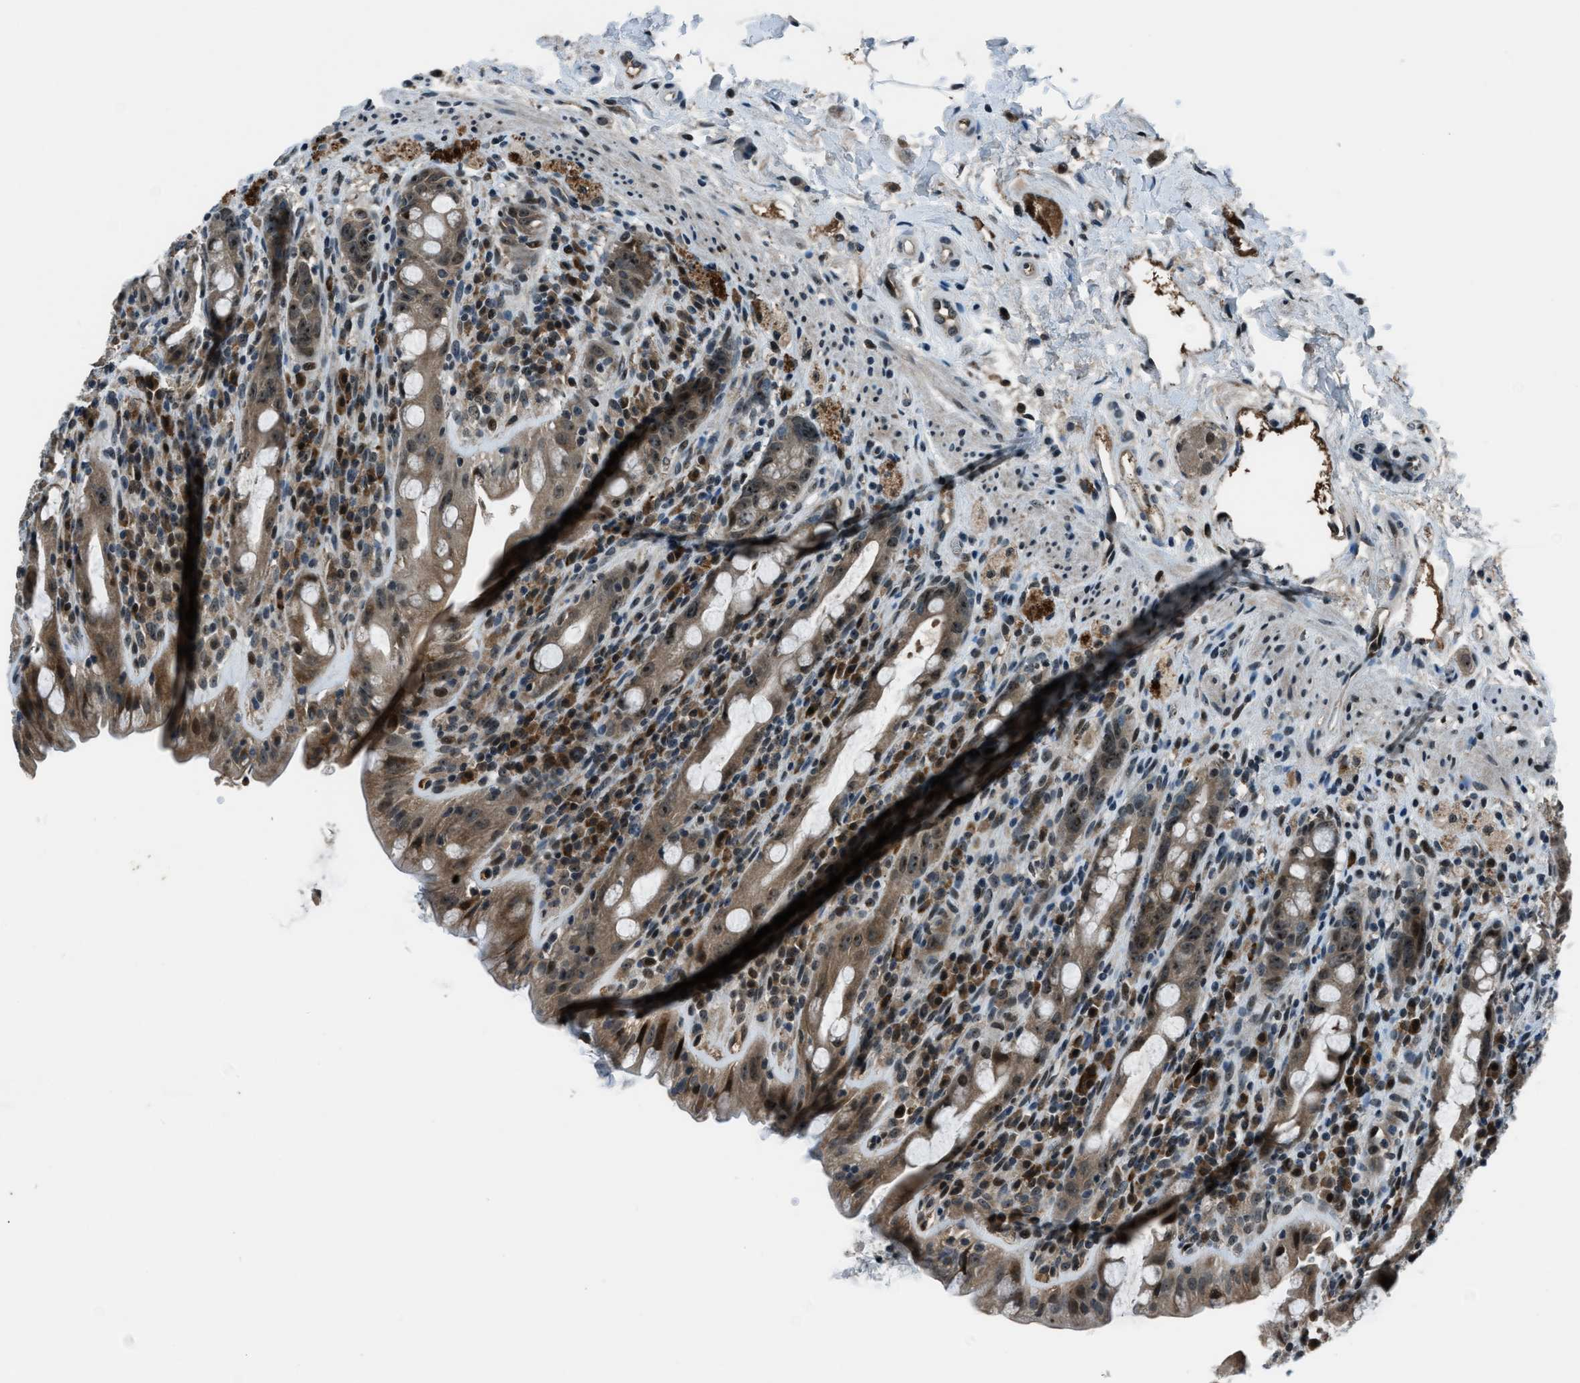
{"staining": {"intensity": "moderate", "quantity": "25%-75%", "location": "cytoplasmic/membranous,nuclear"}, "tissue": "rectum", "cell_type": "Glandular cells", "image_type": "normal", "snomed": [{"axis": "morphology", "description": "Normal tissue, NOS"}, {"axis": "topography", "description": "Rectum"}], "caption": "Immunohistochemical staining of unremarkable rectum shows 25%-75% levels of moderate cytoplasmic/membranous,nuclear protein staining in approximately 25%-75% of glandular cells.", "gene": "ACTL9", "patient": {"sex": "male", "age": 44}}